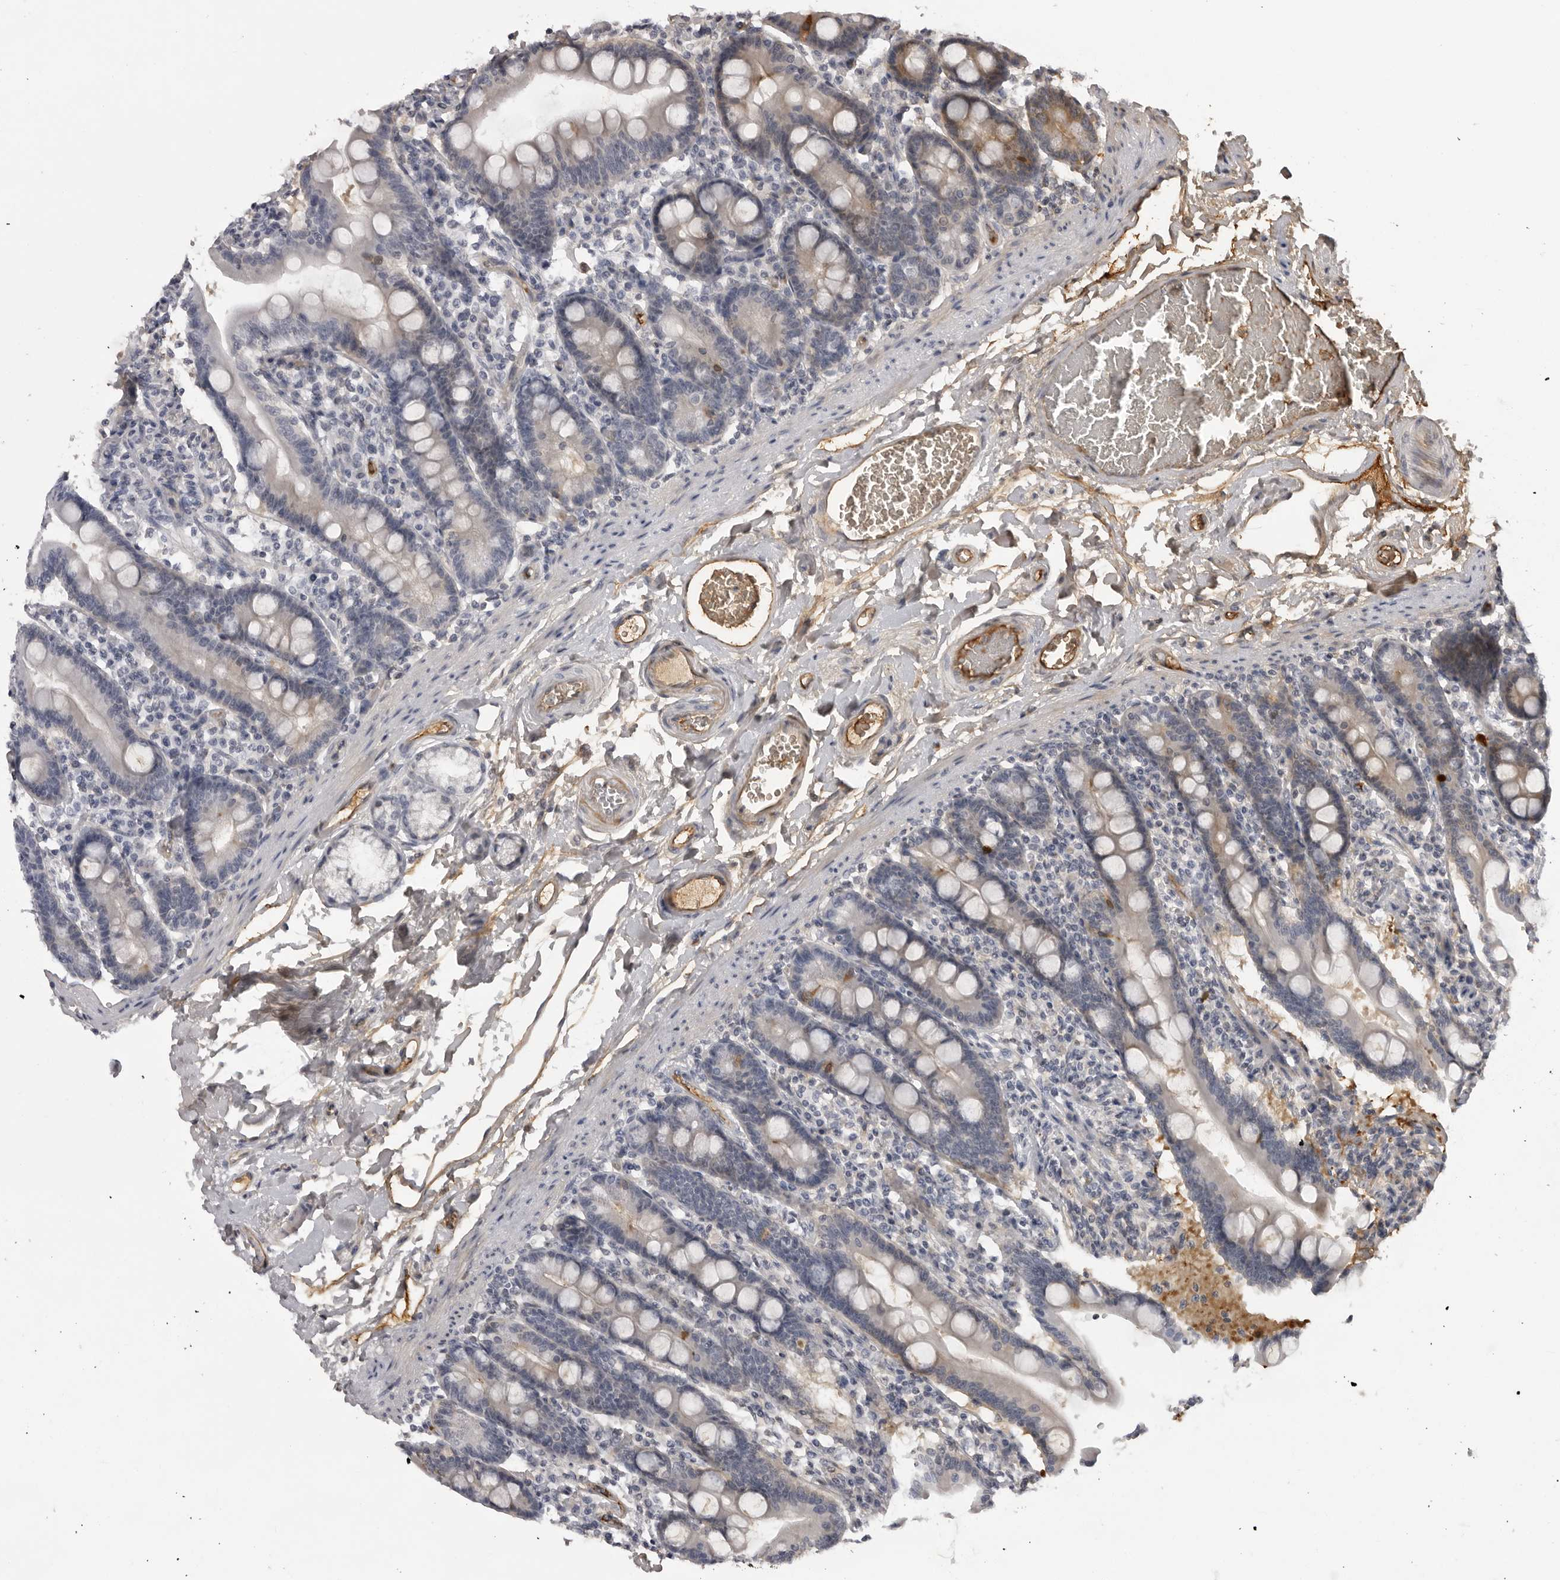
{"staining": {"intensity": "weak", "quantity": "<25%", "location": "cytoplasmic/membranous"}, "tissue": "duodenum", "cell_type": "Glandular cells", "image_type": "normal", "snomed": [{"axis": "morphology", "description": "Normal tissue, NOS"}, {"axis": "topography", "description": "Duodenum"}], "caption": "There is no significant positivity in glandular cells of duodenum. (Brightfield microscopy of DAB IHC at high magnification).", "gene": "PLEKHF2", "patient": {"sex": "male", "age": 54}}